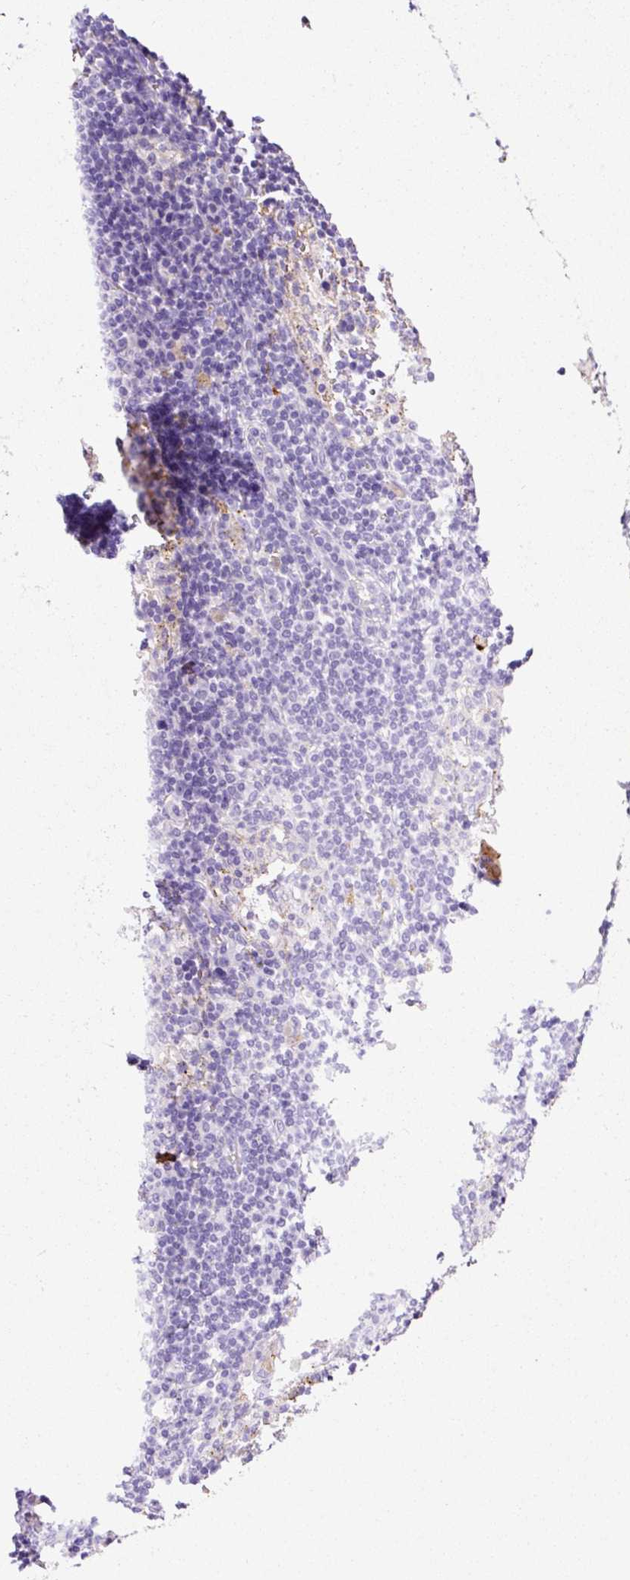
{"staining": {"intensity": "negative", "quantity": "none", "location": "none"}, "tissue": "lymph node", "cell_type": "Germinal center cells", "image_type": "normal", "snomed": [{"axis": "morphology", "description": "Normal tissue, NOS"}, {"axis": "topography", "description": "Lymph node"}], "caption": "High magnification brightfield microscopy of benign lymph node stained with DAB (brown) and counterstained with hematoxylin (blue): germinal center cells show no significant positivity. (Brightfield microscopy of DAB (3,3'-diaminobenzidine) immunohistochemistry (IHC) at high magnification).", "gene": "APCS", "patient": {"sex": "male", "age": 49}}